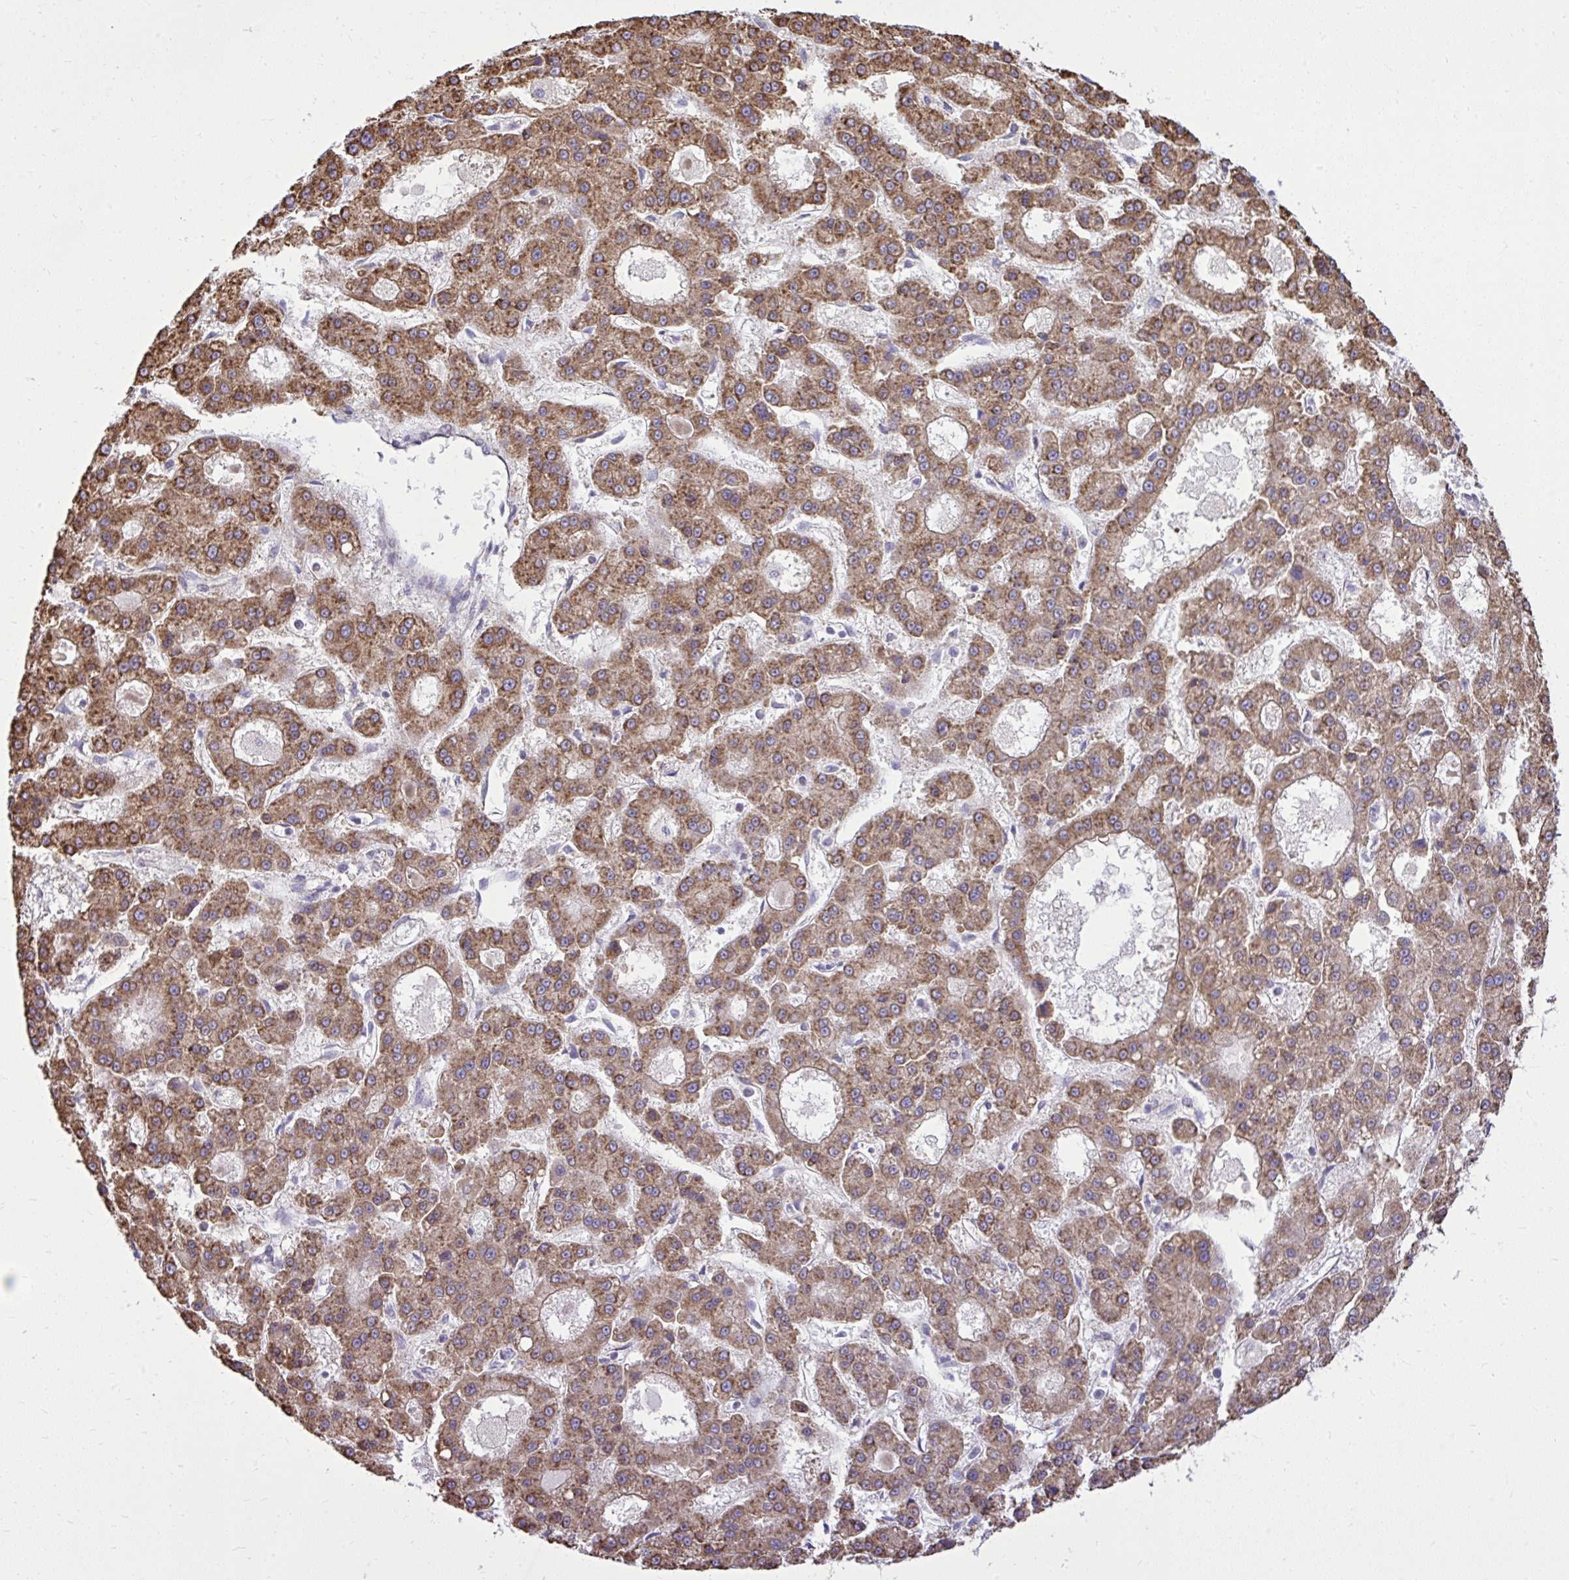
{"staining": {"intensity": "moderate", "quantity": ">75%", "location": "cytoplasmic/membranous"}, "tissue": "liver cancer", "cell_type": "Tumor cells", "image_type": "cancer", "snomed": [{"axis": "morphology", "description": "Carcinoma, Hepatocellular, NOS"}, {"axis": "topography", "description": "Liver"}], "caption": "Moderate cytoplasmic/membranous protein staining is present in approximately >75% of tumor cells in liver cancer.", "gene": "GPRIN3", "patient": {"sex": "male", "age": 70}}